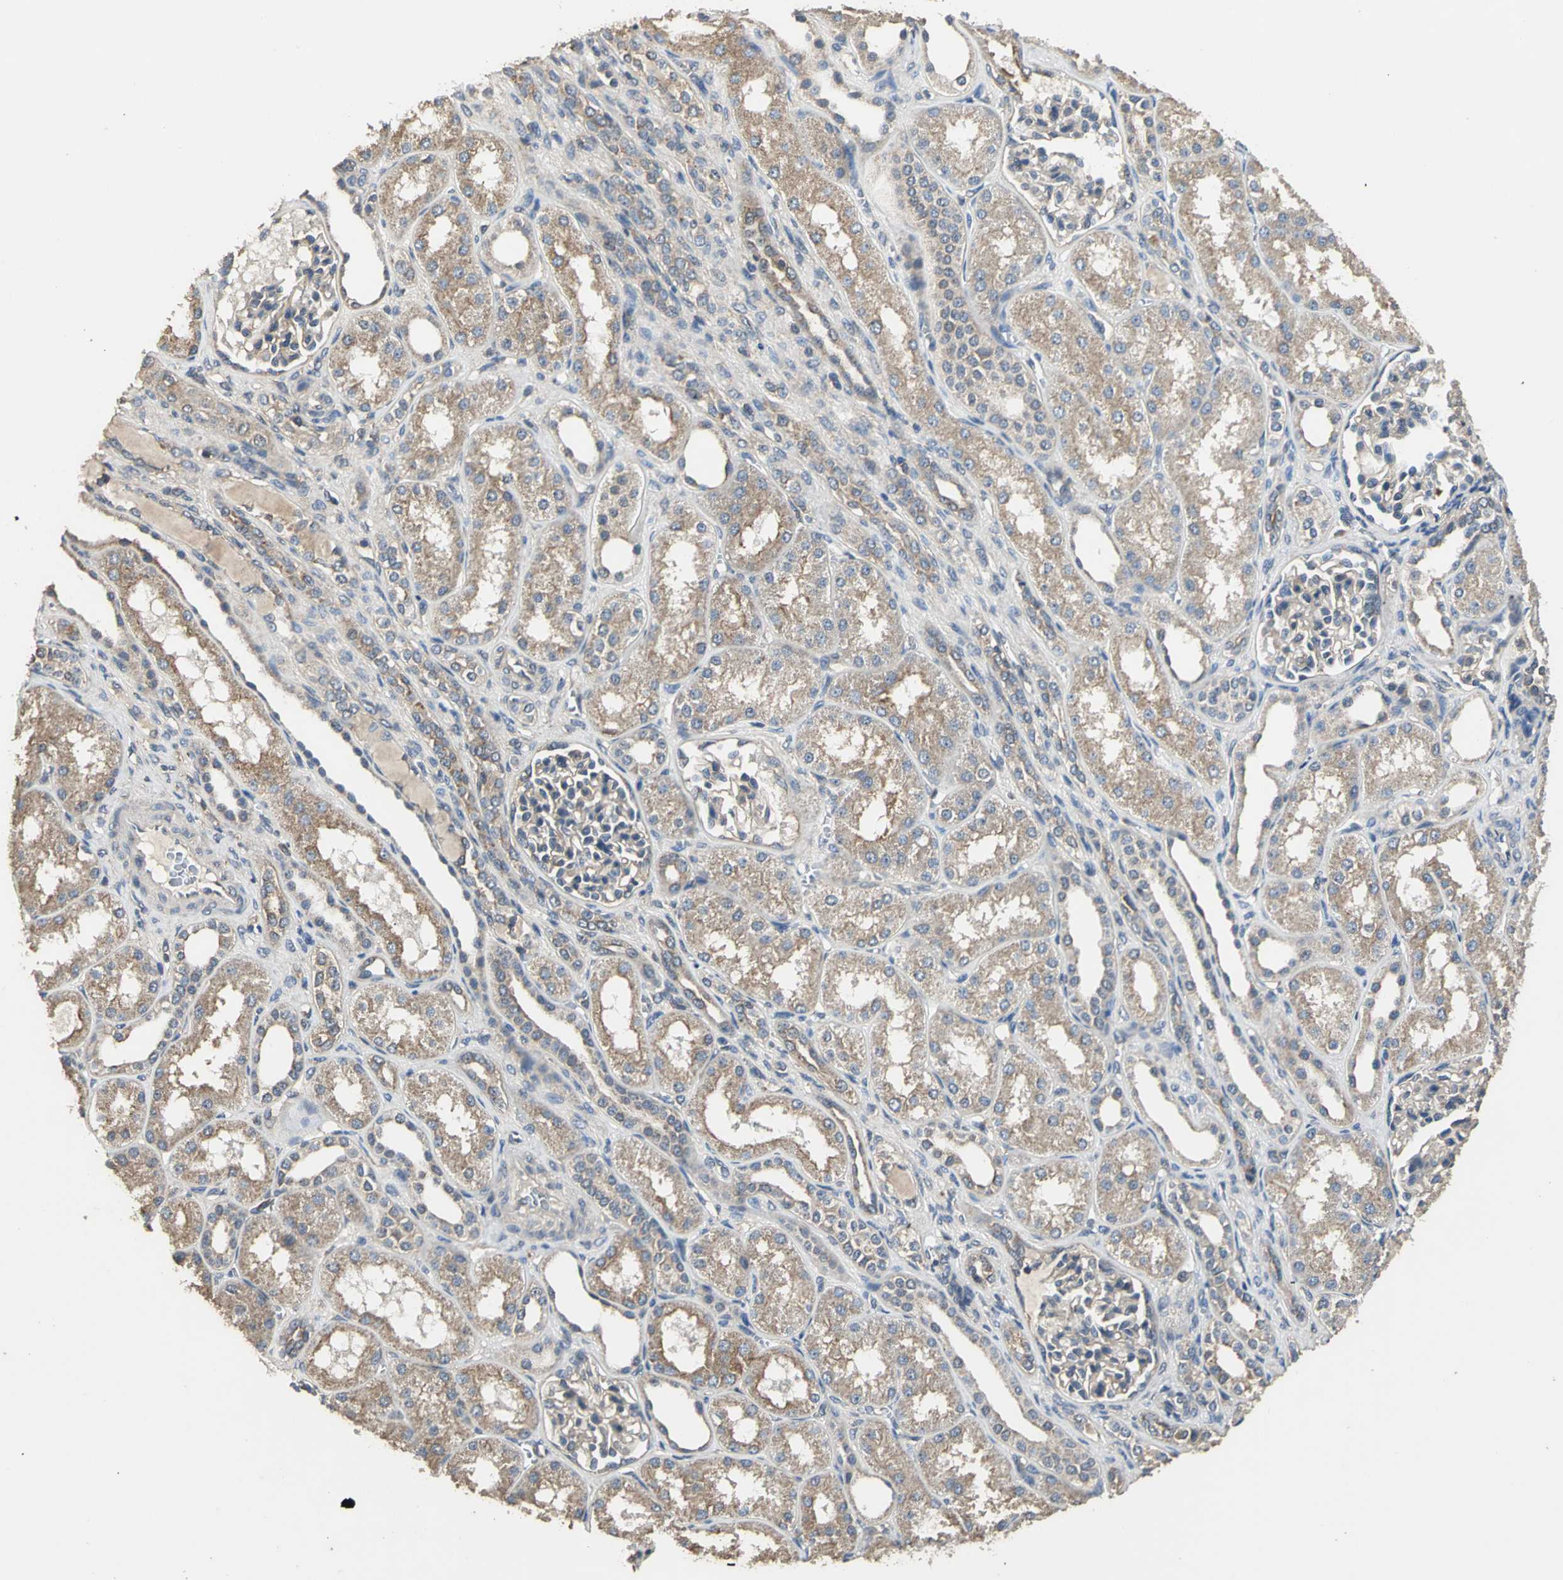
{"staining": {"intensity": "weak", "quantity": ">75%", "location": "cytoplasmic/membranous"}, "tissue": "kidney", "cell_type": "Cells in glomeruli", "image_type": "normal", "snomed": [{"axis": "morphology", "description": "Normal tissue, NOS"}, {"axis": "topography", "description": "Kidney"}], "caption": "Weak cytoplasmic/membranous staining is seen in about >75% of cells in glomeruli in normal kidney. (Brightfield microscopy of DAB IHC at high magnification).", "gene": "IRF3", "patient": {"sex": "male", "age": 7}}